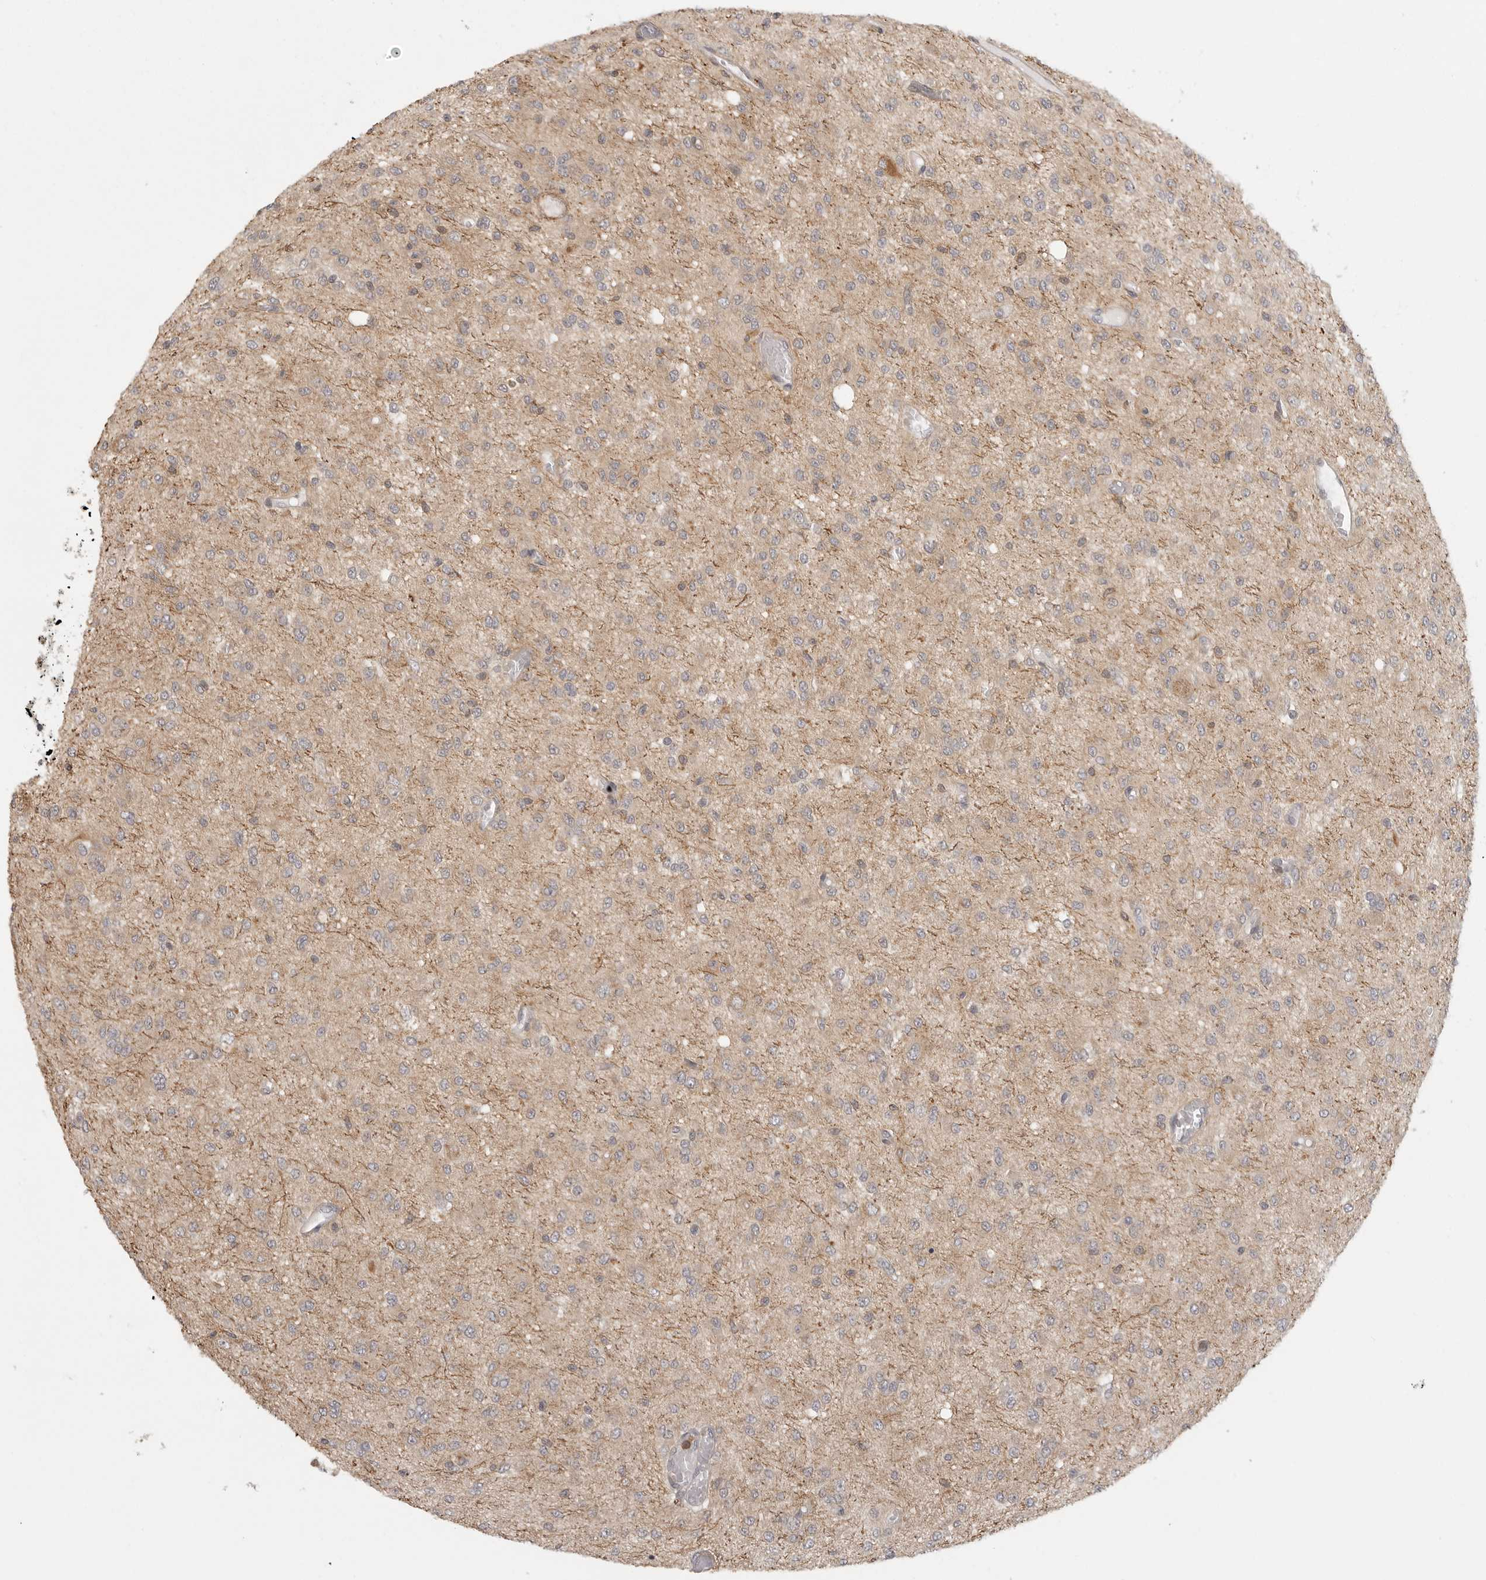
{"staining": {"intensity": "weak", "quantity": ">75%", "location": "cytoplasmic/membranous"}, "tissue": "glioma", "cell_type": "Tumor cells", "image_type": "cancer", "snomed": [{"axis": "morphology", "description": "Glioma, malignant, High grade"}, {"axis": "topography", "description": "Brain"}], "caption": "A high-resolution histopathology image shows IHC staining of glioma, which exhibits weak cytoplasmic/membranous staining in approximately >75% of tumor cells.", "gene": "DBNL", "patient": {"sex": "female", "age": 59}}